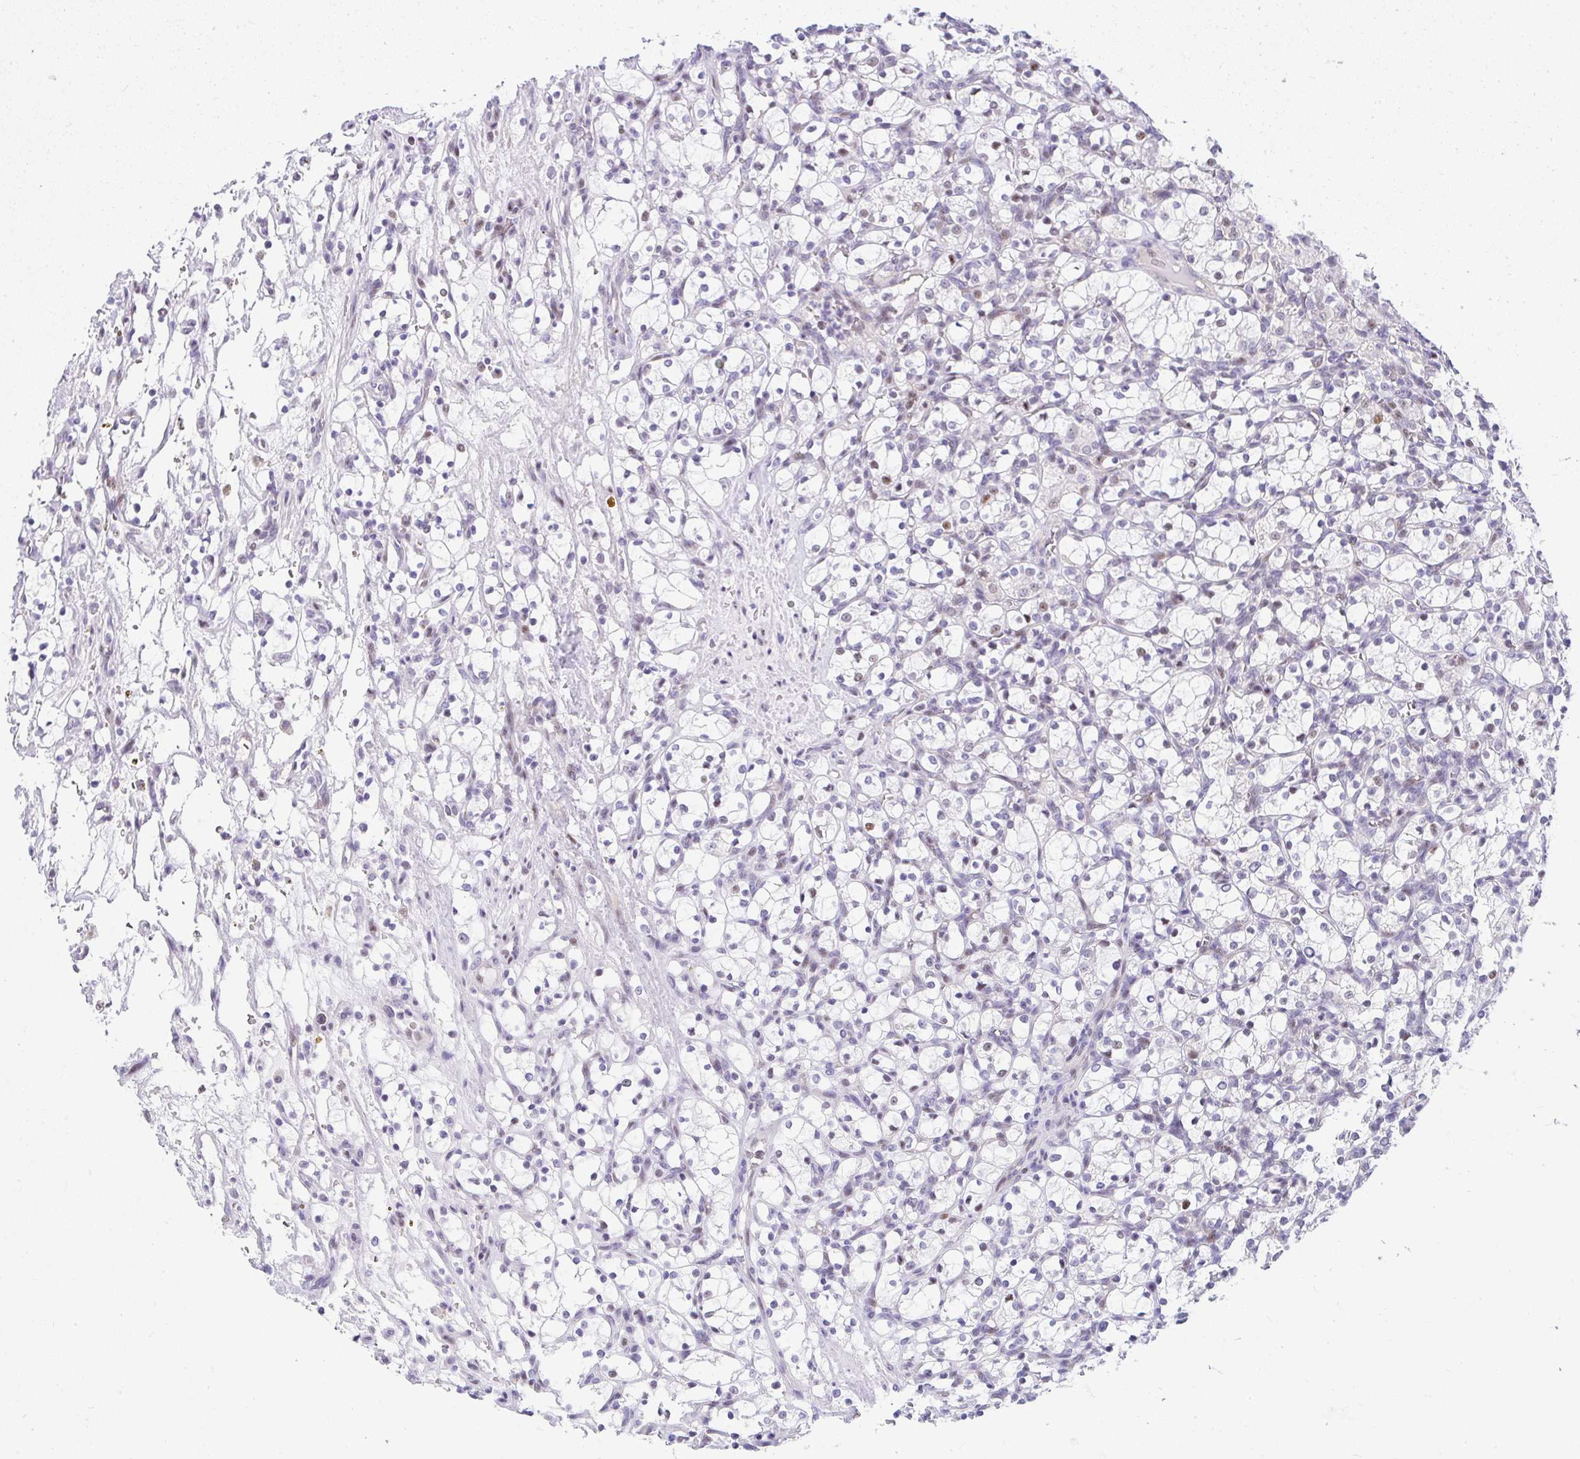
{"staining": {"intensity": "moderate", "quantity": "<25%", "location": "nuclear"}, "tissue": "renal cancer", "cell_type": "Tumor cells", "image_type": "cancer", "snomed": [{"axis": "morphology", "description": "Adenocarcinoma, NOS"}, {"axis": "topography", "description": "Kidney"}], "caption": "Brown immunohistochemical staining in human adenocarcinoma (renal) reveals moderate nuclear staining in about <25% of tumor cells.", "gene": "NR1D2", "patient": {"sex": "female", "age": 69}}